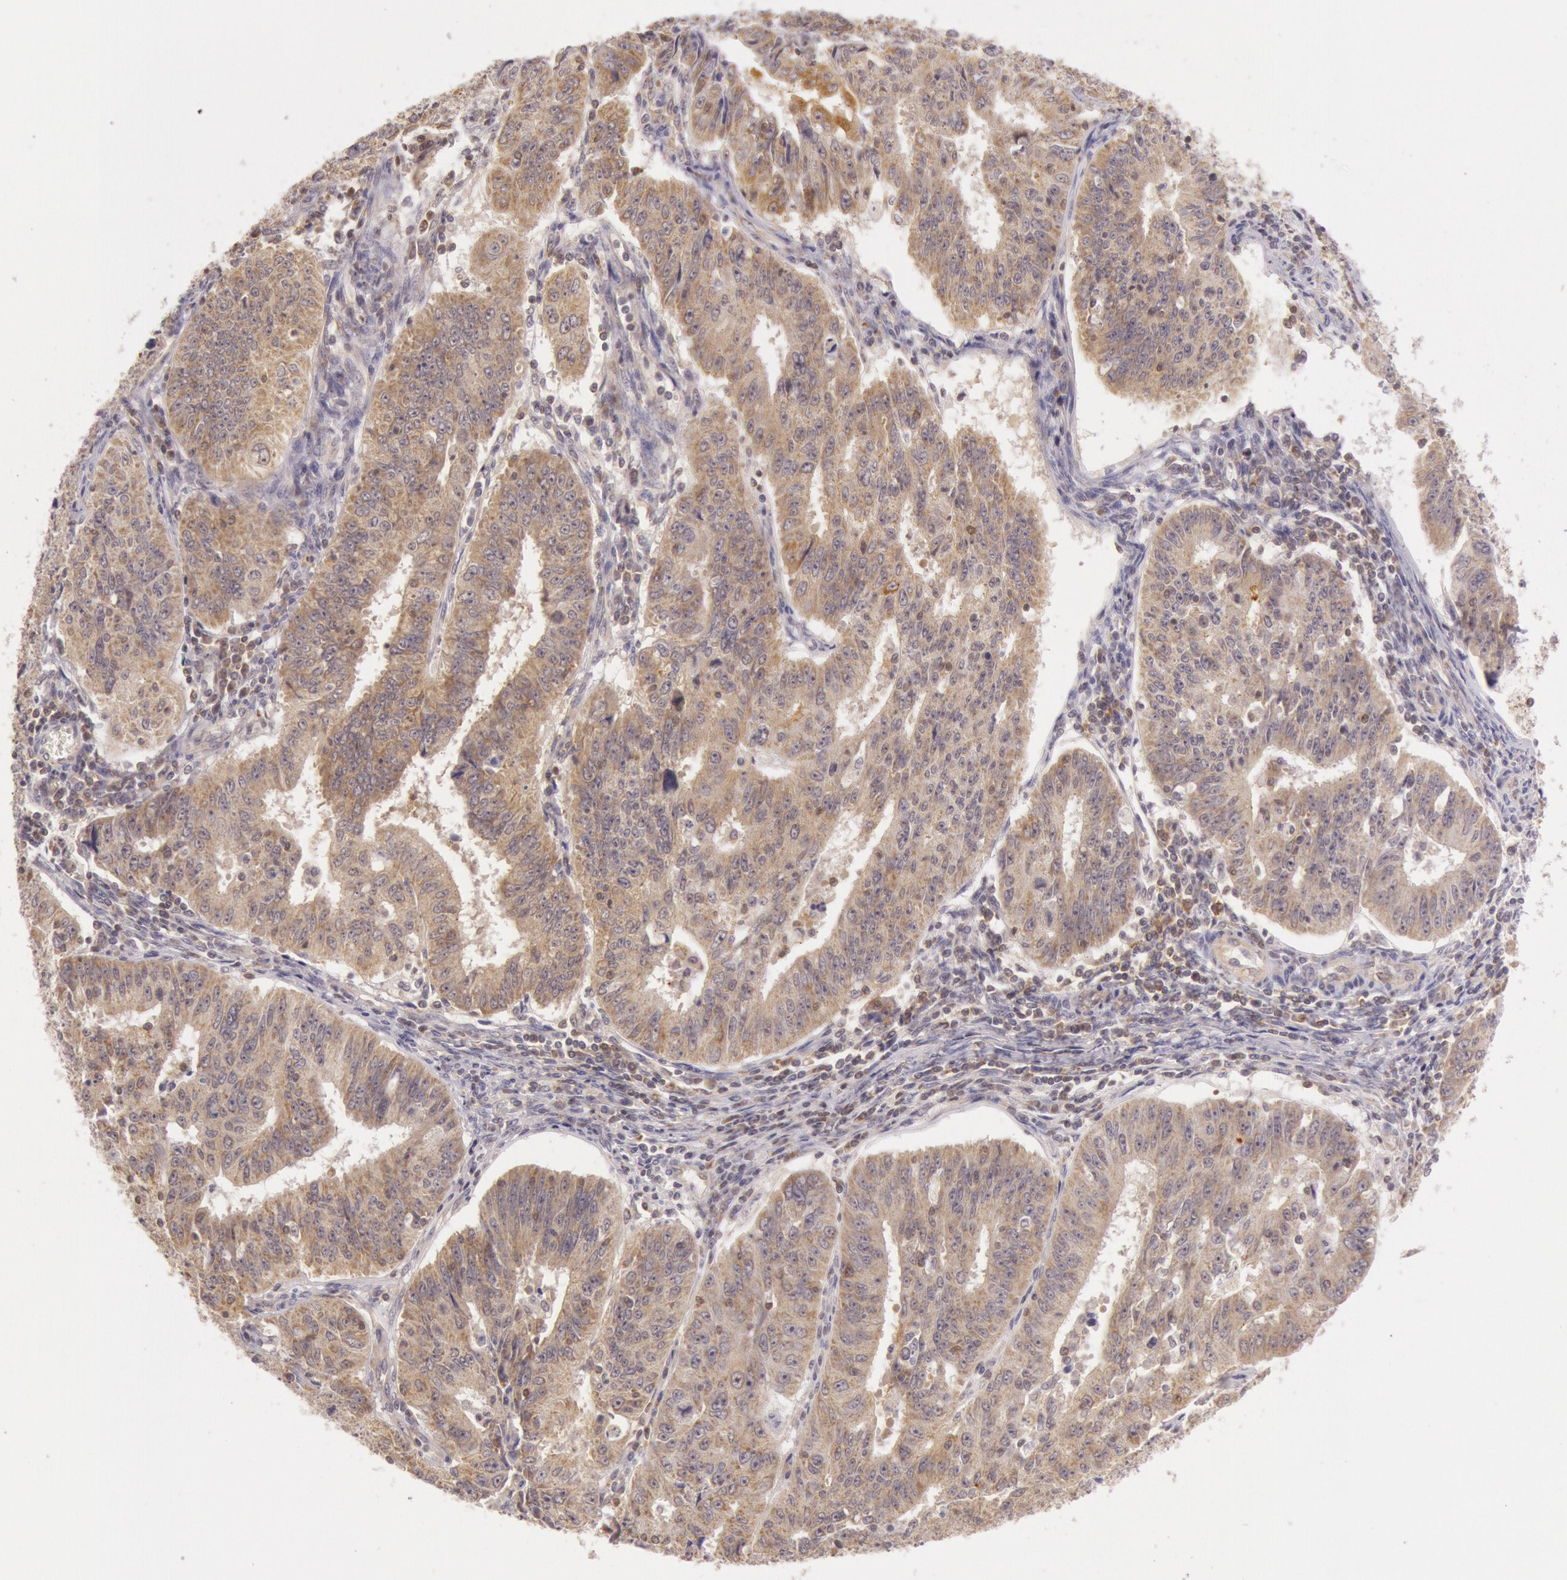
{"staining": {"intensity": "moderate", "quantity": ">75%", "location": "cytoplasmic/membranous"}, "tissue": "endometrial cancer", "cell_type": "Tumor cells", "image_type": "cancer", "snomed": [{"axis": "morphology", "description": "Adenocarcinoma, NOS"}, {"axis": "topography", "description": "Endometrium"}], "caption": "High-power microscopy captured an IHC image of endometrial cancer, revealing moderate cytoplasmic/membranous staining in about >75% of tumor cells.", "gene": "CDK16", "patient": {"sex": "female", "age": 42}}